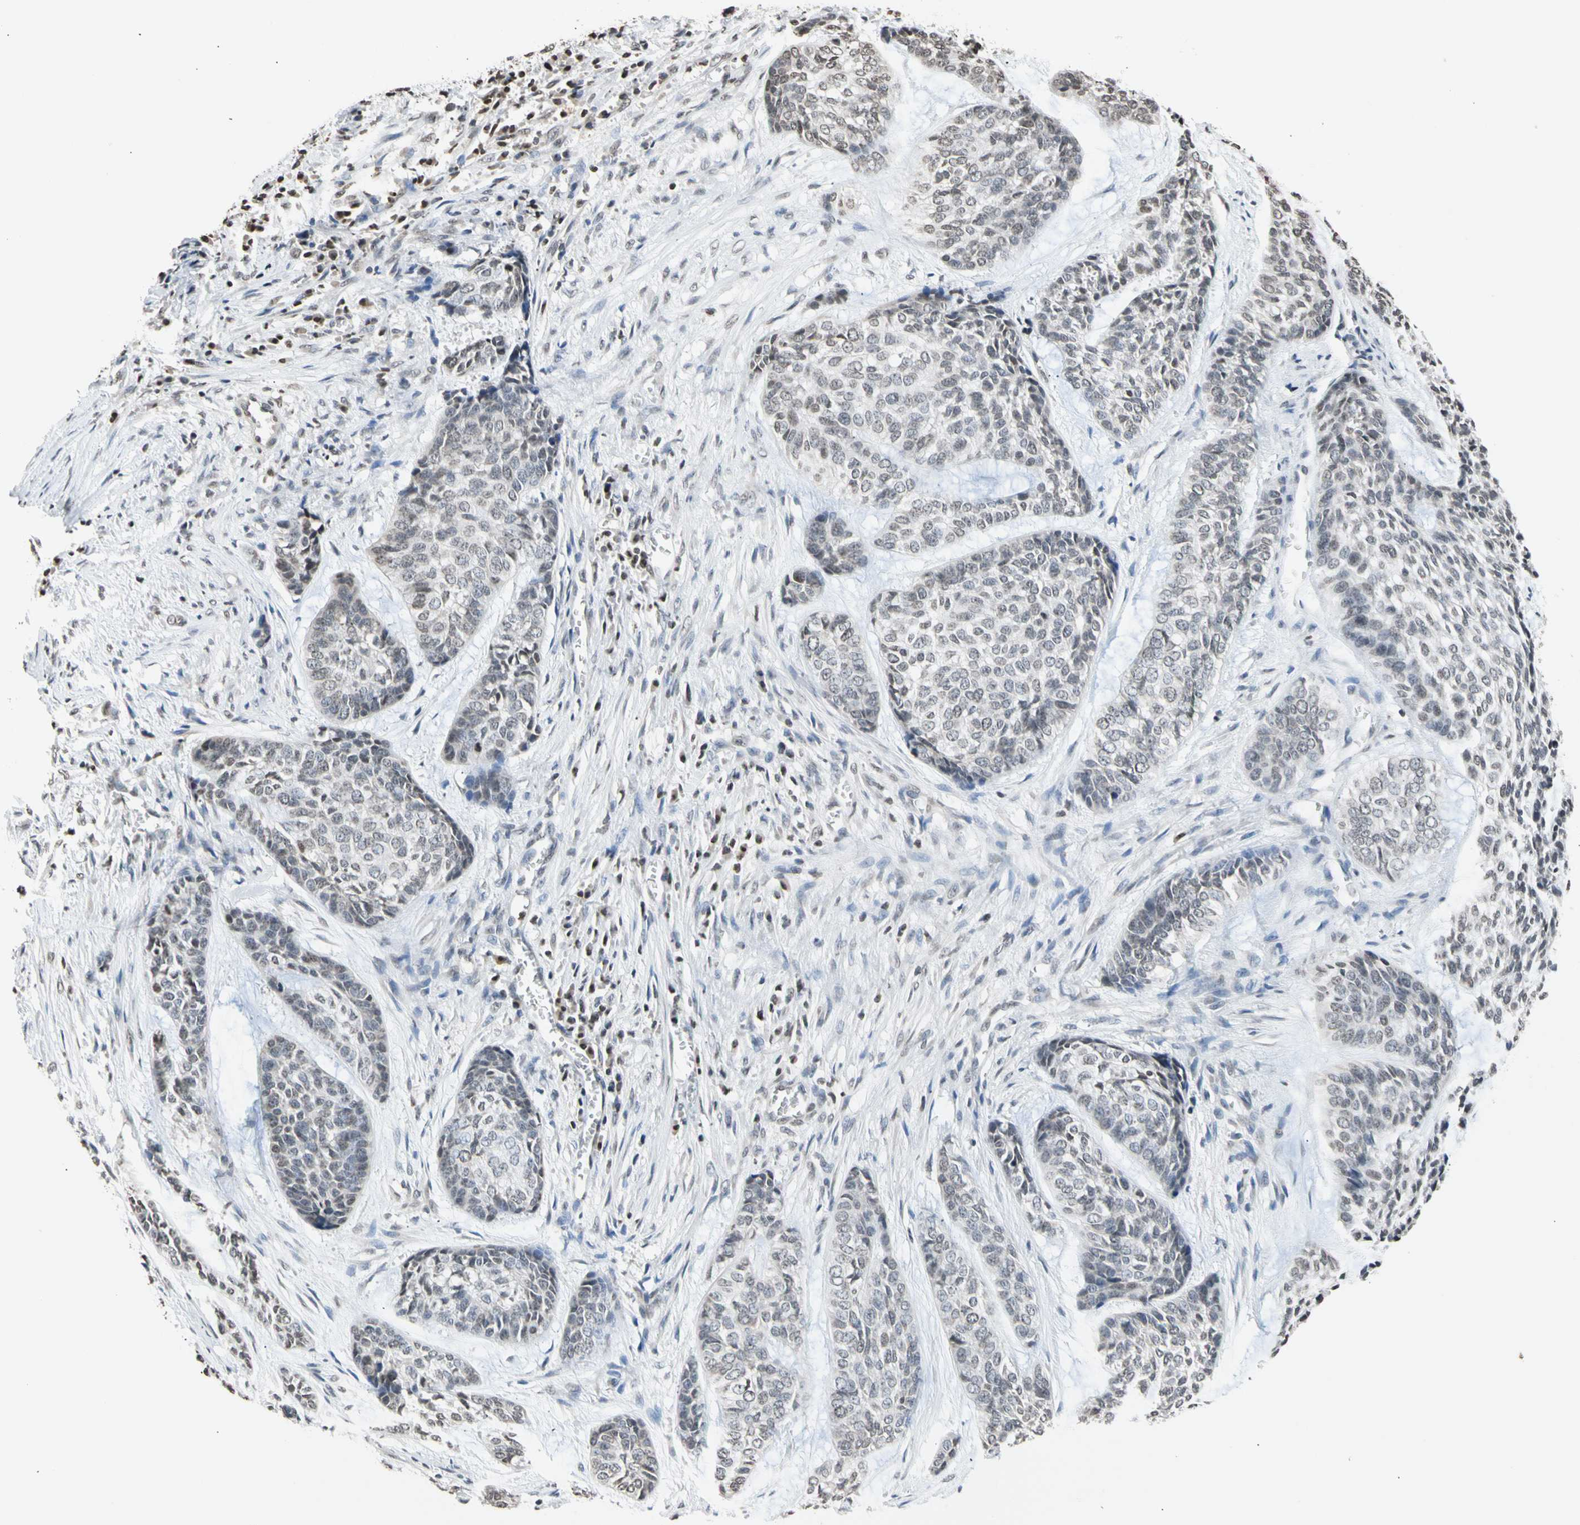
{"staining": {"intensity": "negative", "quantity": "none", "location": "none"}, "tissue": "skin cancer", "cell_type": "Tumor cells", "image_type": "cancer", "snomed": [{"axis": "morphology", "description": "Basal cell carcinoma"}, {"axis": "topography", "description": "Skin"}], "caption": "Immunohistochemistry micrograph of neoplastic tissue: skin cancer stained with DAB (3,3'-diaminobenzidine) demonstrates no significant protein staining in tumor cells.", "gene": "GPX4", "patient": {"sex": "female", "age": 64}}